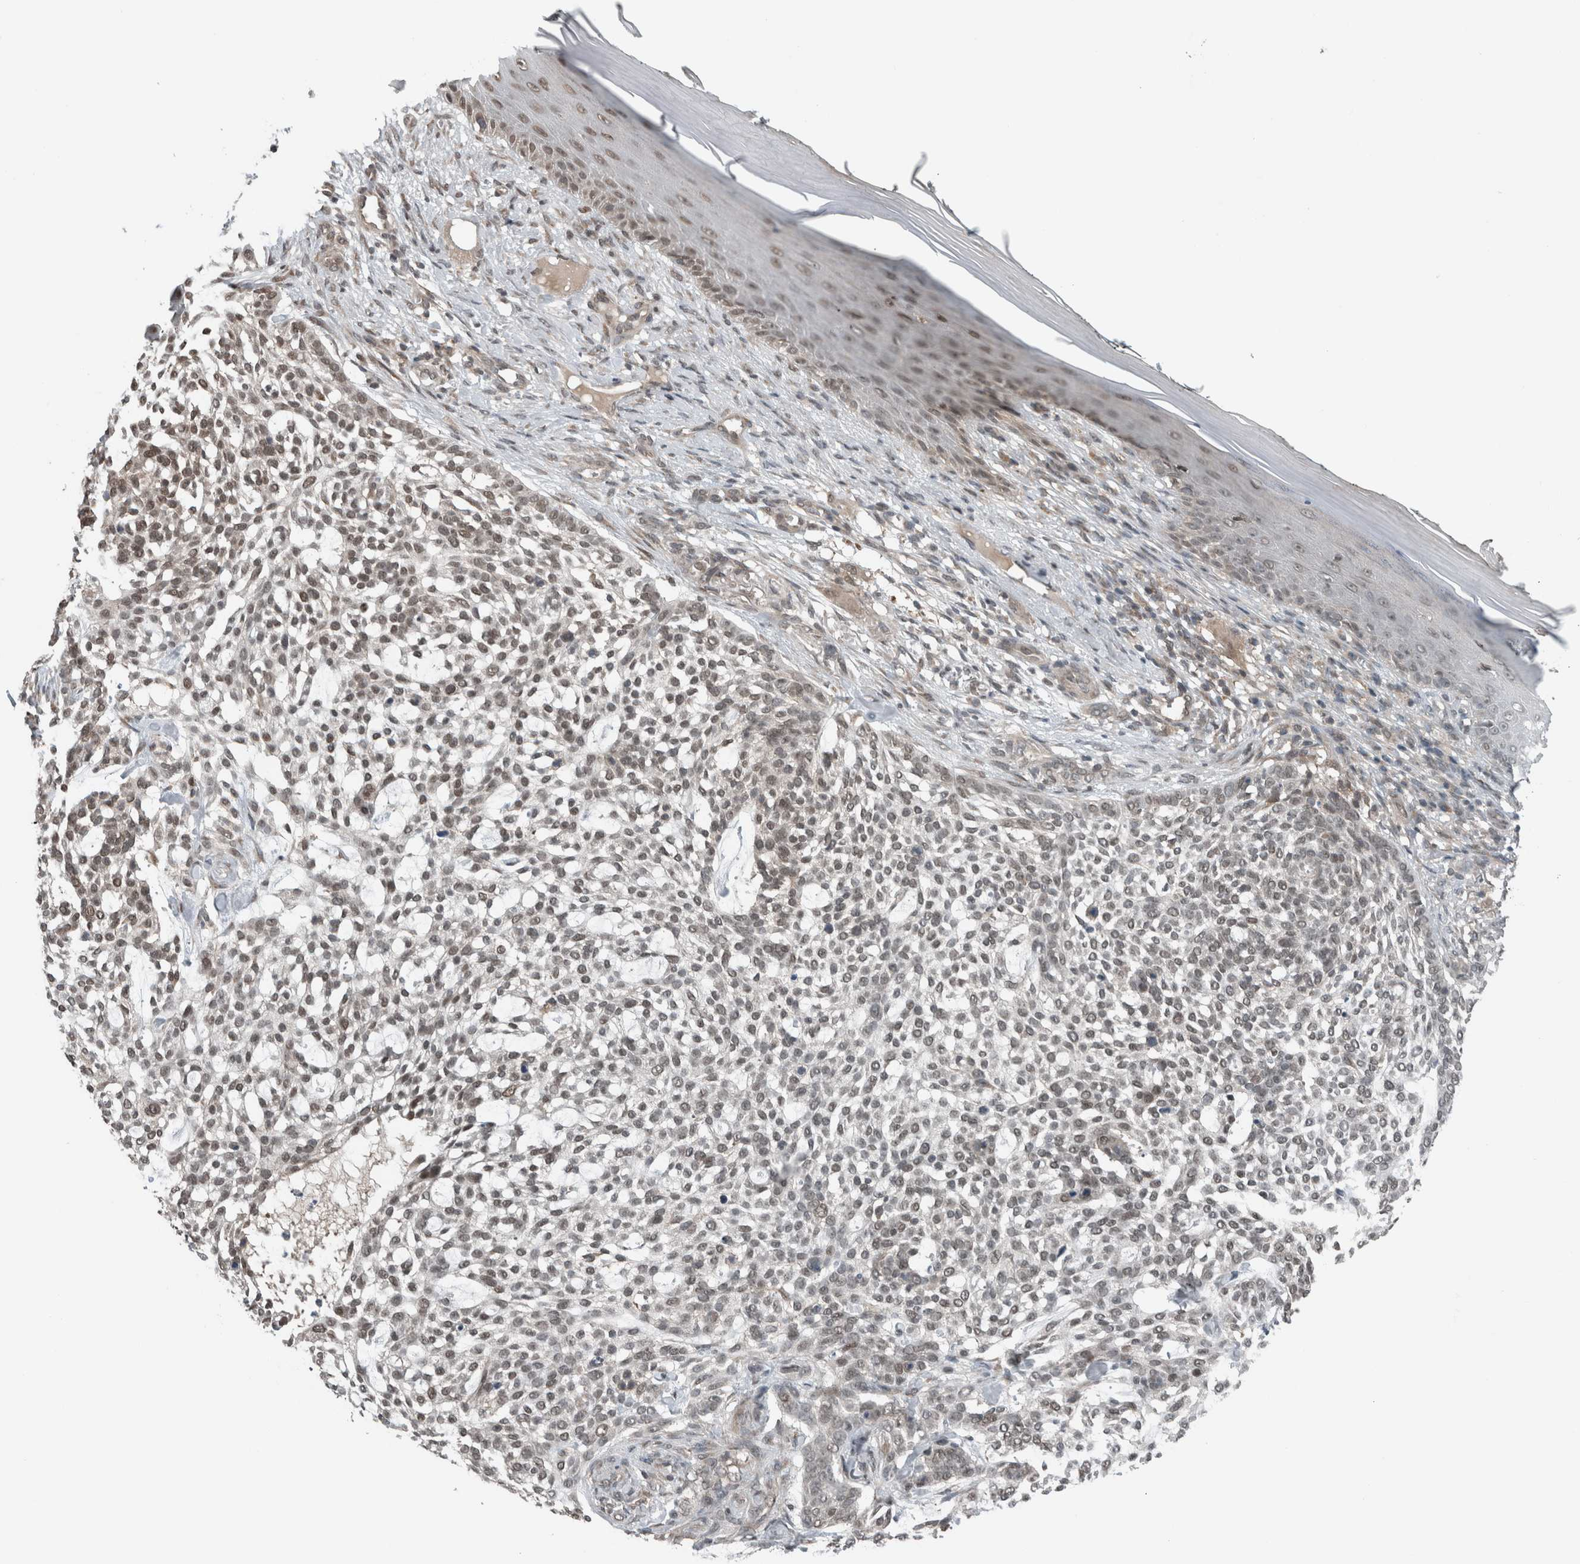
{"staining": {"intensity": "weak", "quantity": "25%-75%", "location": "nuclear"}, "tissue": "skin cancer", "cell_type": "Tumor cells", "image_type": "cancer", "snomed": [{"axis": "morphology", "description": "Basal cell carcinoma"}, {"axis": "topography", "description": "Skin"}], "caption": "Immunohistochemical staining of human skin cancer demonstrates weak nuclear protein expression in approximately 25%-75% of tumor cells.", "gene": "SPAG7", "patient": {"sex": "female", "age": 64}}